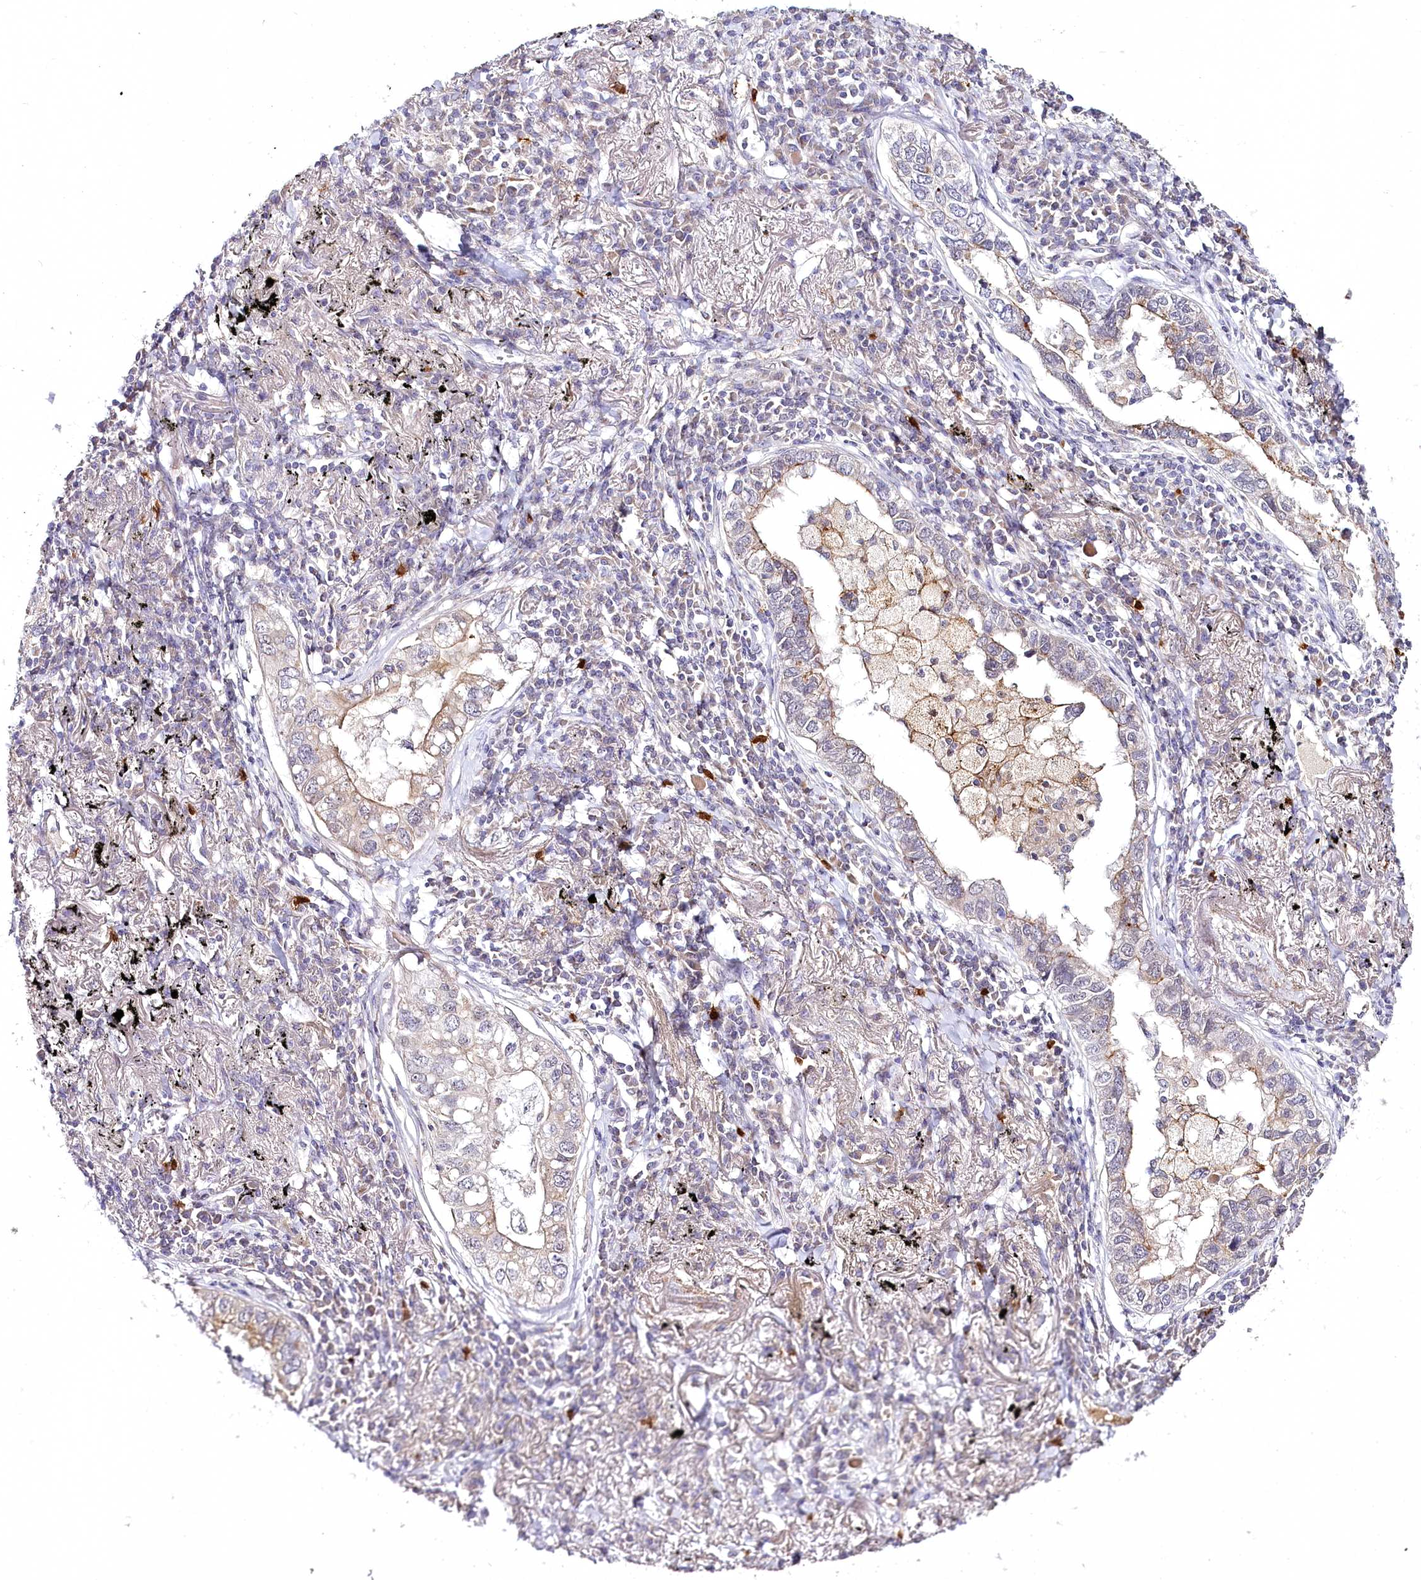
{"staining": {"intensity": "weak", "quantity": "<25%", "location": "cytoplasmic/membranous"}, "tissue": "lung cancer", "cell_type": "Tumor cells", "image_type": "cancer", "snomed": [{"axis": "morphology", "description": "Adenocarcinoma, NOS"}, {"axis": "topography", "description": "Lung"}], "caption": "The image displays no significant positivity in tumor cells of lung adenocarcinoma.", "gene": "VWA5A", "patient": {"sex": "male", "age": 65}}